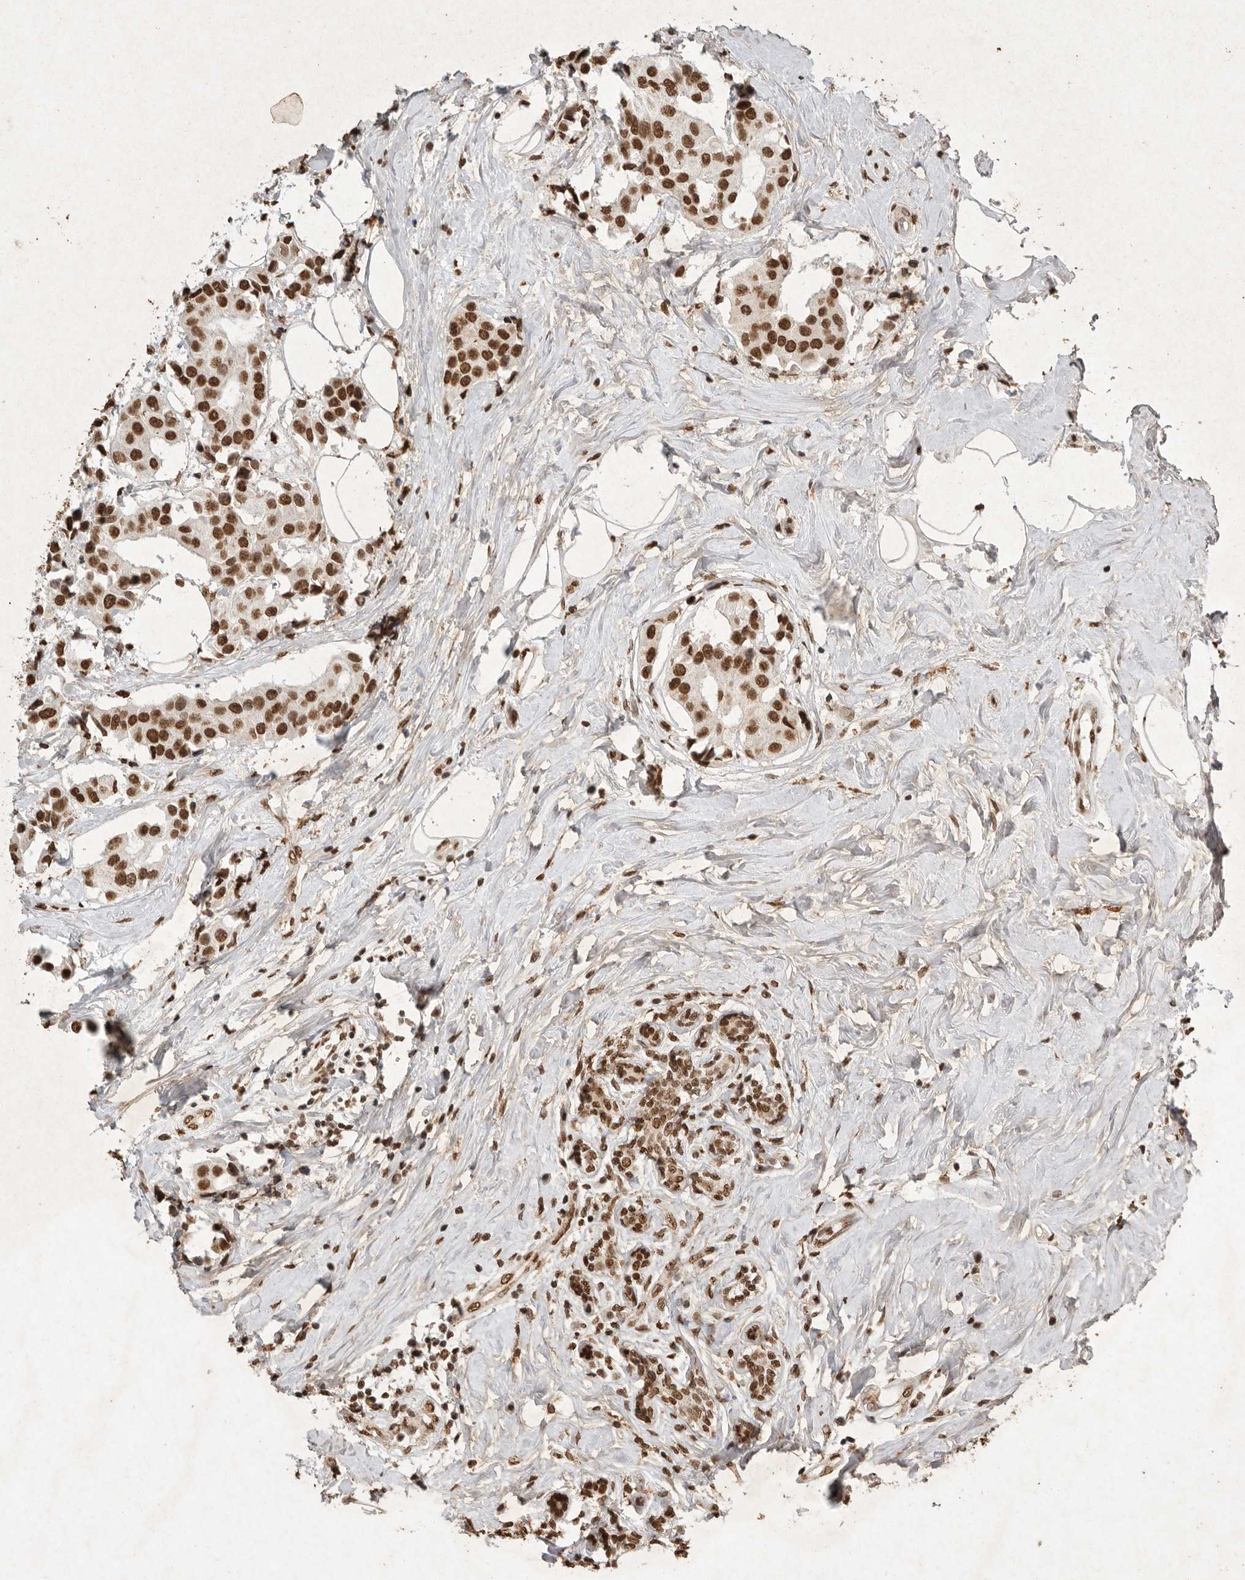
{"staining": {"intensity": "strong", "quantity": ">75%", "location": "nuclear"}, "tissue": "breast cancer", "cell_type": "Tumor cells", "image_type": "cancer", "snomed": [{"axis": "morphology", "description": "Normal tissue, NOS"}, {"axis": "morphology", "description": "Duct carcinoma"}, {"axis": "topography", "description": "Breast"}], "caption": "Protein staining displays strong nuclear expression in approximately >75% of tumor cells in breast cancer.", "gene": "NKX3-2", "patient": {"sex": "female", "age": 39}}